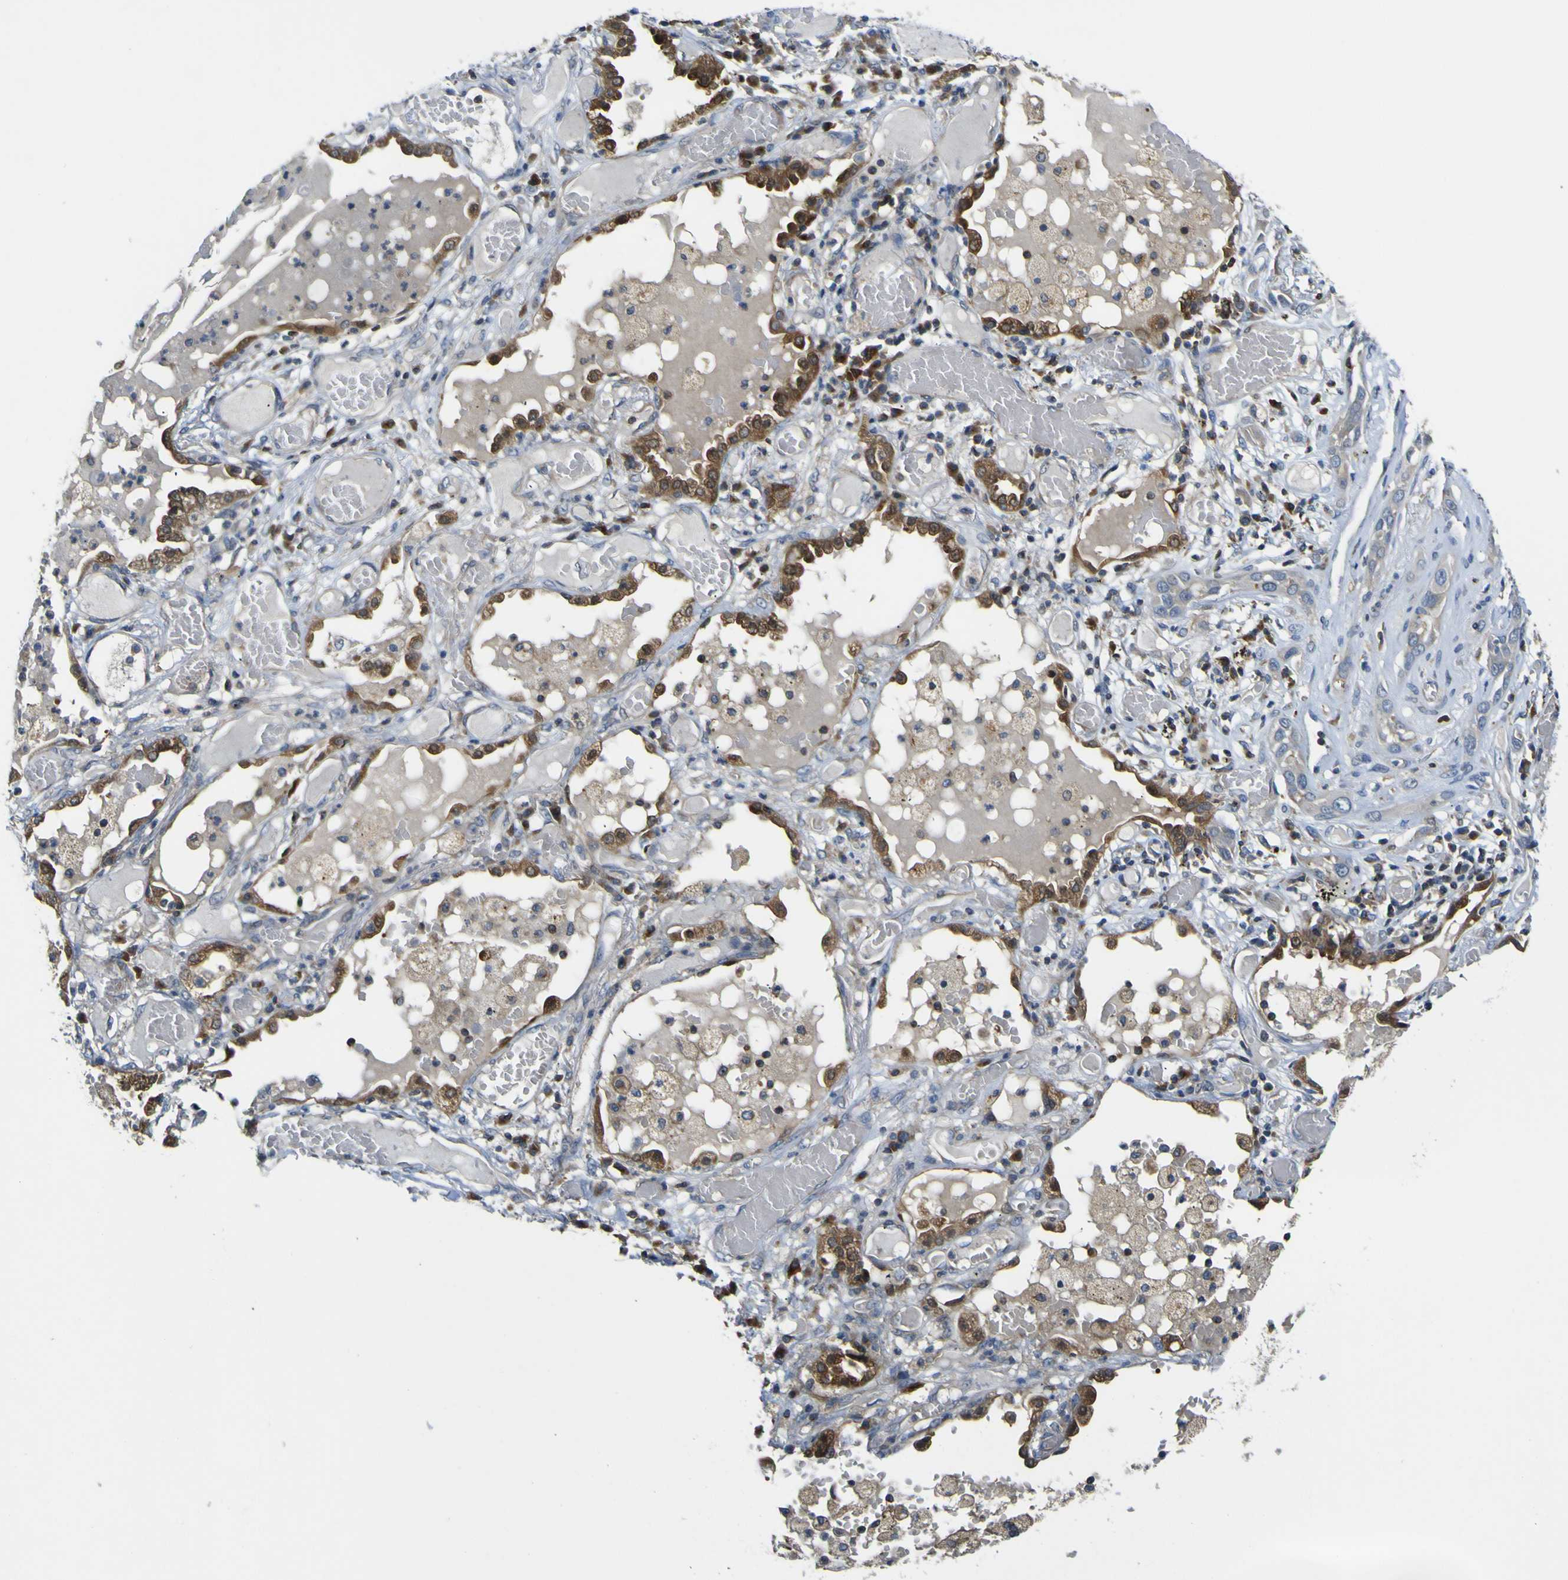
{"staining": {"intensity": "moderate", "quantity": "25%-75%", "location": "cytoplasmic/membranous"}, "tissue": "lung cancer", "cell_type": "Tumor cells", "image_type": "cancer", "snomed": [{"axis": "morphology", "description": "Squamous cell carcinoma, NOS"}, {"axis": "topography", "description": "Lung"}], "caption": "The immunohistochemical stain highlights moderate cytoplasmic/membranous positivity in tumor cells of lung cancer tissue. Nuclei are stained in blue.", "gene": "EML2", "patient": {"sex": "male", "age": 71}}